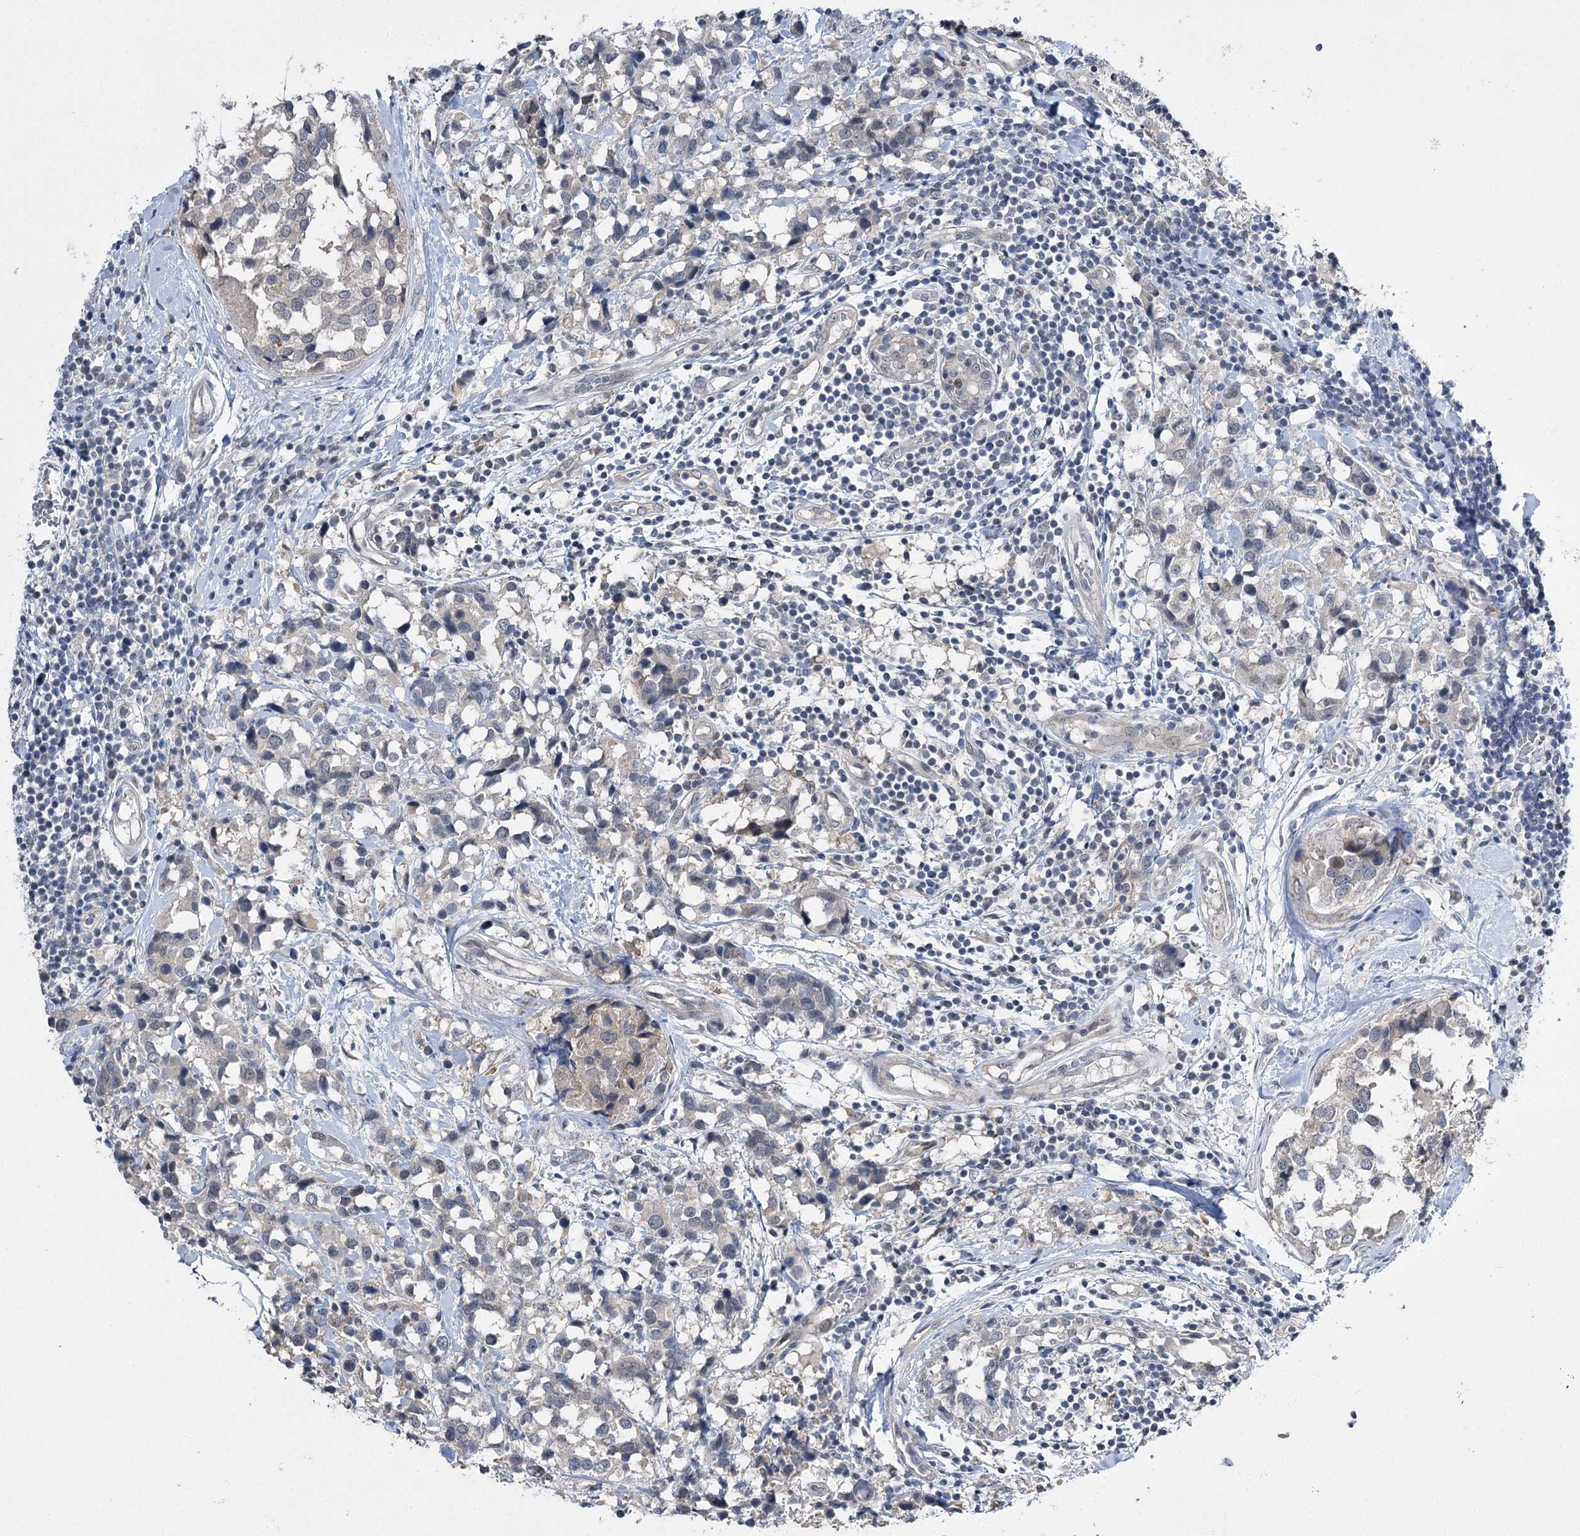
{"staining": {"intensity": "negative", "quantity": "none", "location": "none"}, "tissue": "breast cancer", "cell_type": "Tumor cells", "image_type": "cancer", "snomed": [{"axis": "morphology", "description": "Lobular carcinoma"}, {"axis": "topography", "description": "Breast"}], "caption": "High power microscopy photomicrograph of an immunohistochemistry photomicrograph of lobular carcinoma (breast), revealing no significant staining in tumor cells.", "gene": "PHYHIPL", "patient": {"sex": "female", "age": 59}}